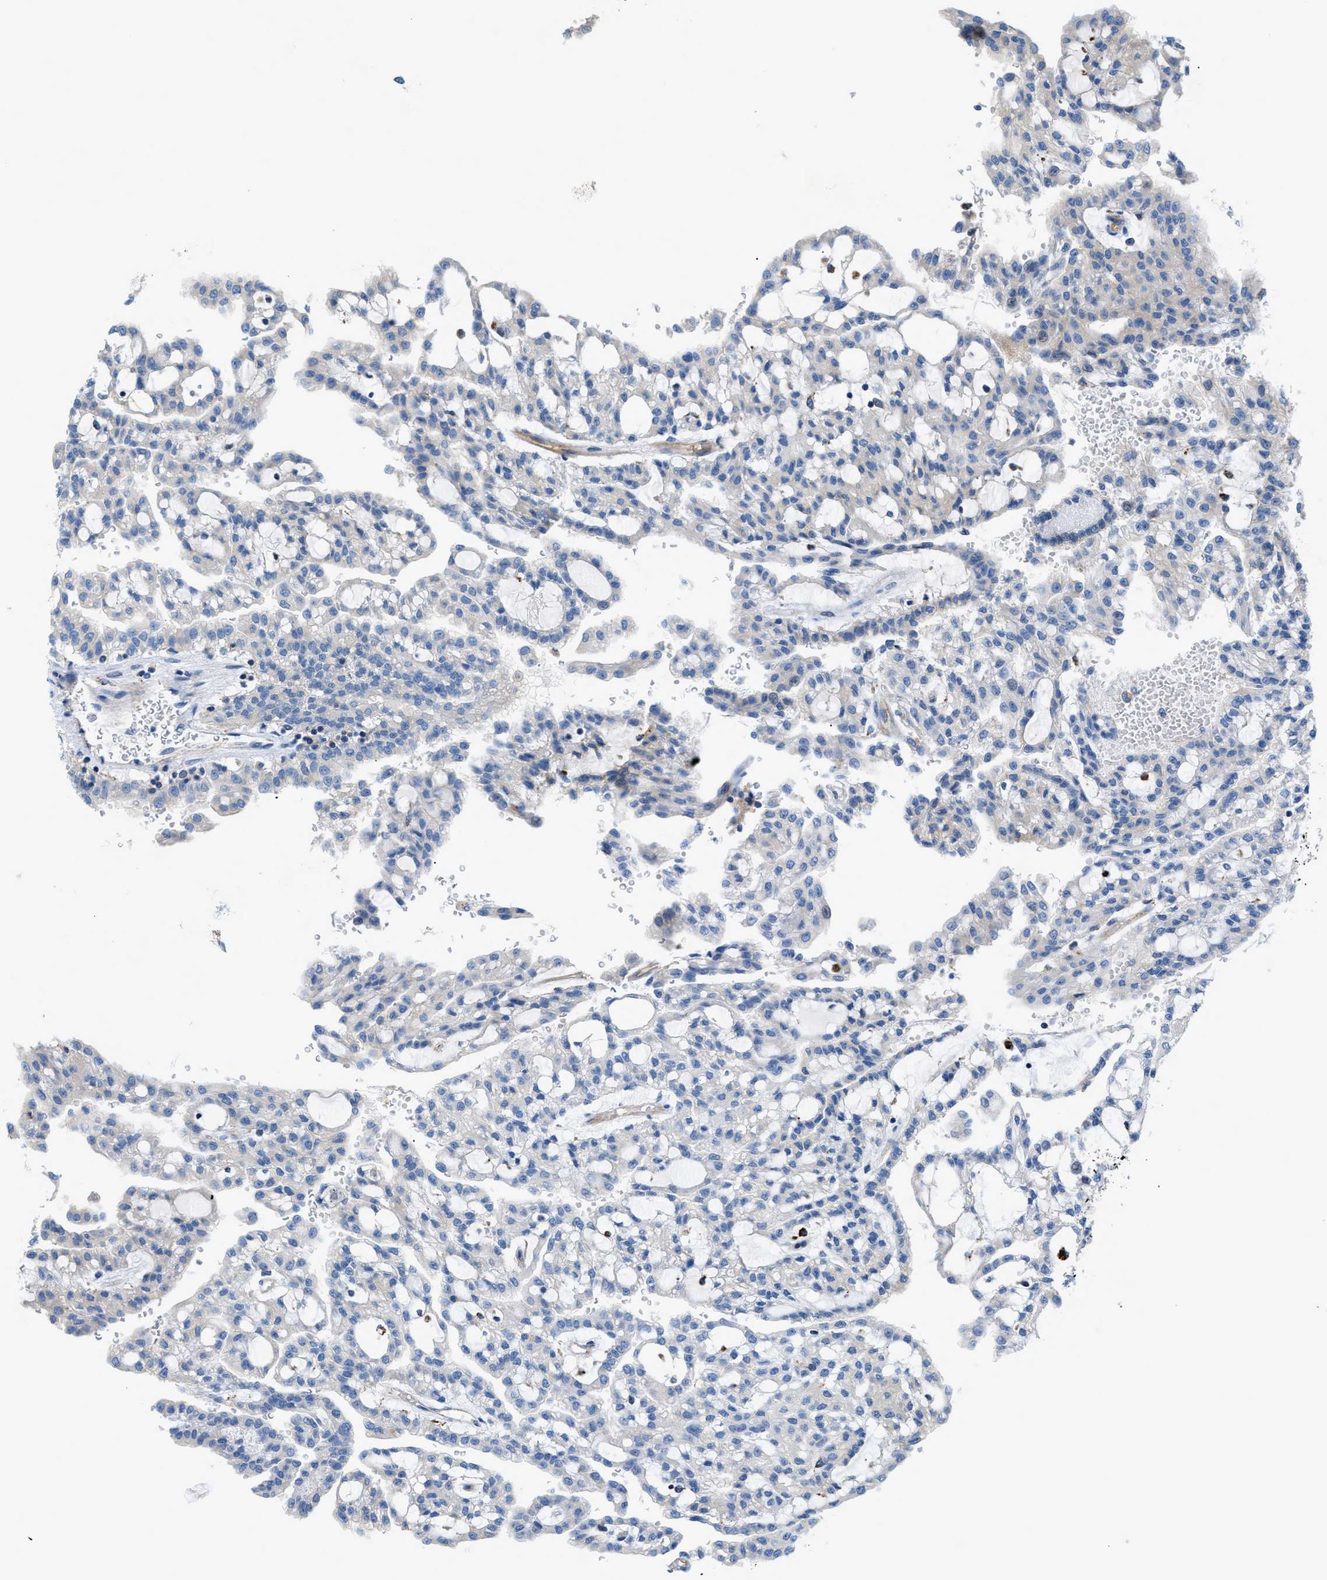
{"staining": {"intensity": "negative", "quantity": "none", "location": "none"}, "tissue": "renal cancer", "cell_type": "Tumor cells", "image_type": "cancer", "snomed": [{"axis": "morphology", "description": "Adenocarcinoma, NOS"}, {"axis": "topography", "description": "Kidney"}], "caption": "This is an IHC micrograph of renal cancer. There is no expression in tumor cells.", "gene": "ORAI1", "patient": {"sex": "male", "age": 63}}